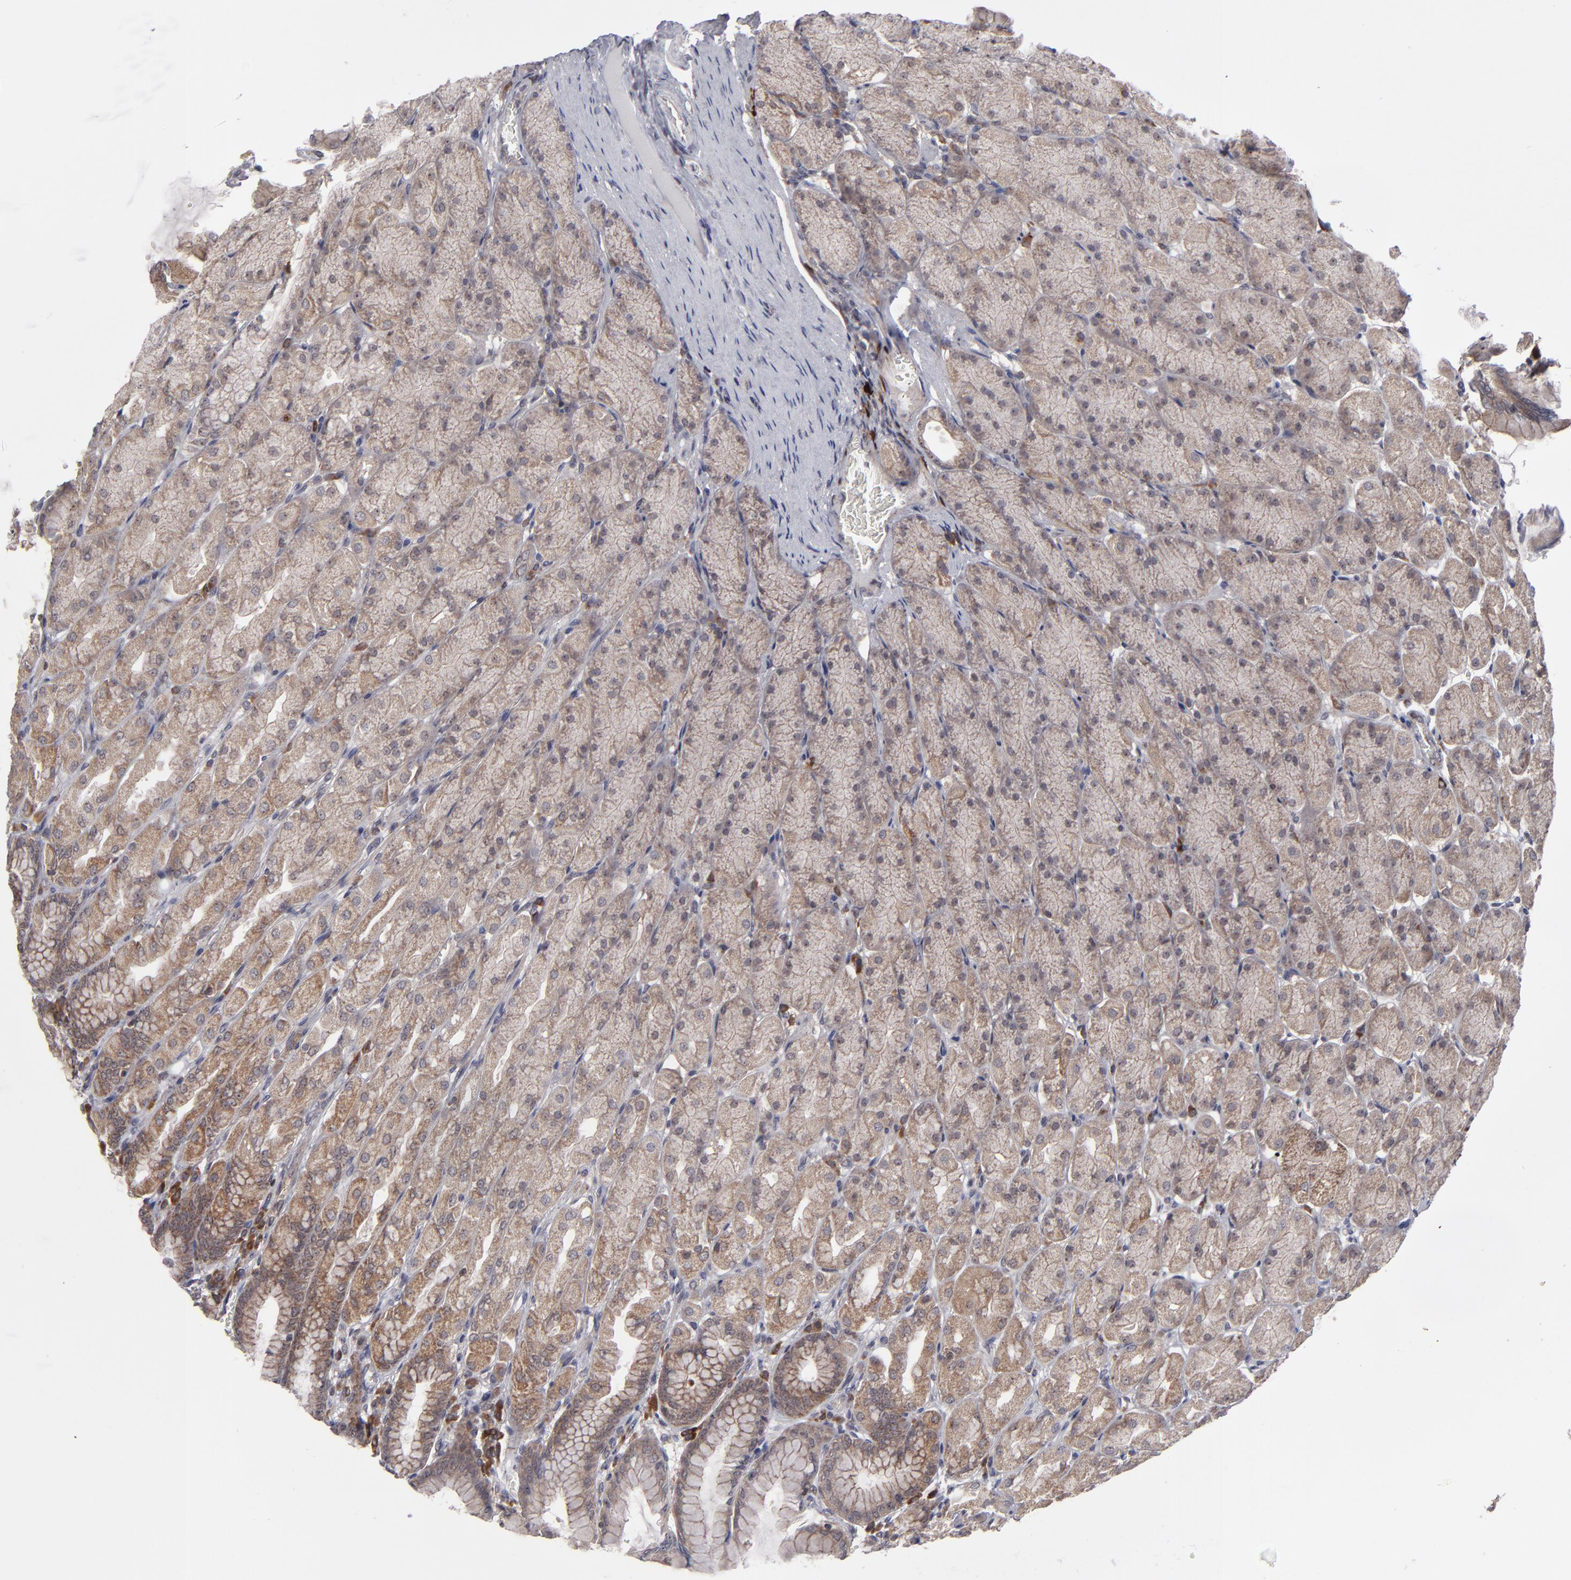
{"staining": {"intensity": "moderate", "quantity": ">75%", "location": "cytoplasmic/membranous"}, "tissue": "stomach", "cell_type": "Glandular cells", "image_type": "normal", "snomed": [{"axis": "morphology", "description": "Normal tissue, NOS"}, {"axis": "topography", "description": "Stomach, upper"}], "caption": "Immunohistochemistry (IHC) of benign human stomach displays medium levels of moderate cytoplasmic/membranous expression in about >75% of glandular cells.", "gene": "GLCCI1", "patient": {"sex": "female", "age": 56}}